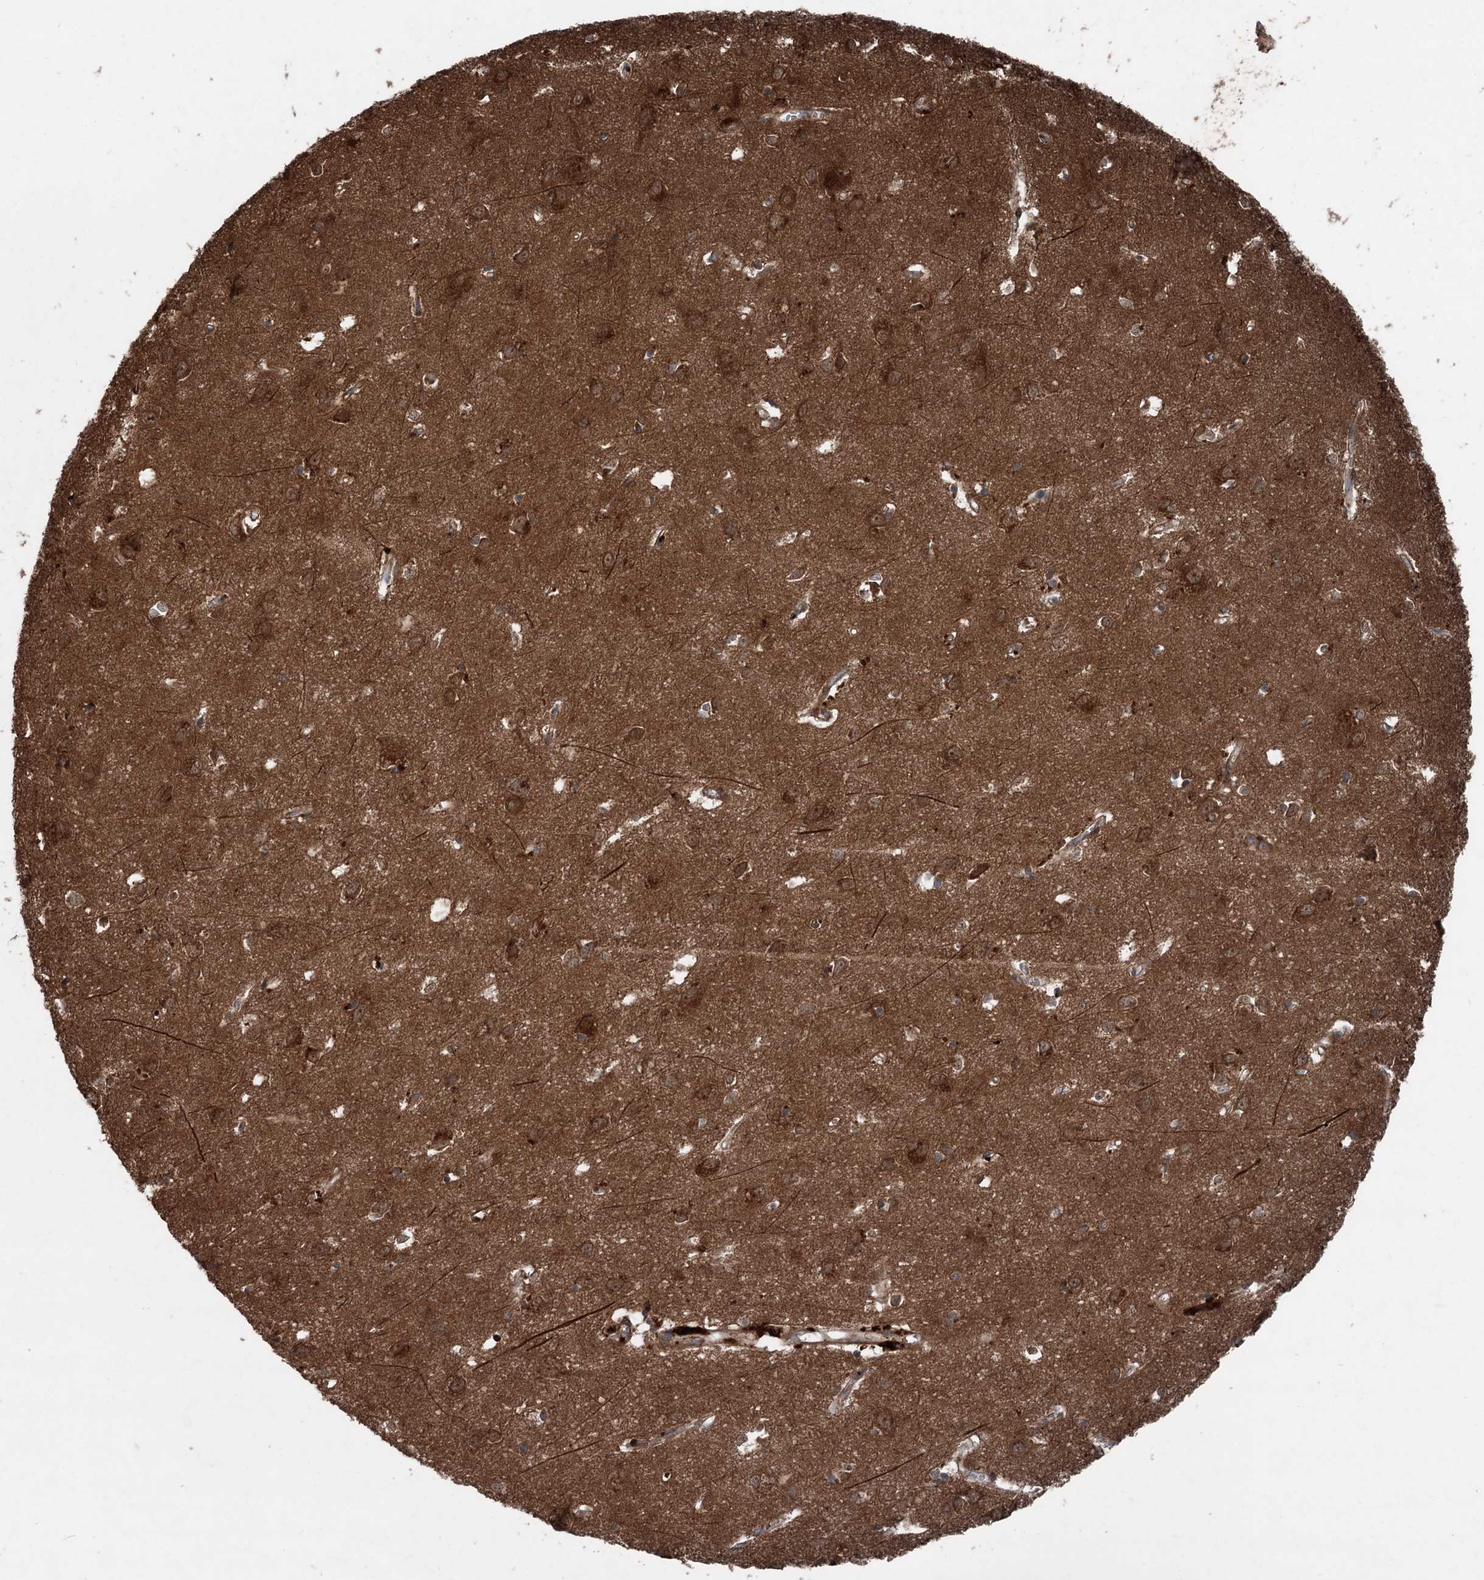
{"staining": {"intensity": "negative", "quantity": "none", "location": "none"}, "tissue": "cerebral cortex", "cell_type": "Endothelial cells", "image_type": "normal", "snomed": [{"axis": "morphology", "description": "Normal tissue, NOS"}, {"axis": "topography", "description": "Cerebral cortex"}], "caption": "There is no significant staining in endothelial cells of cerebral cortex. Nuclei are stained in blue.", "gene": "ALAS1", "patient": {"sex": "female", "age": 64}}